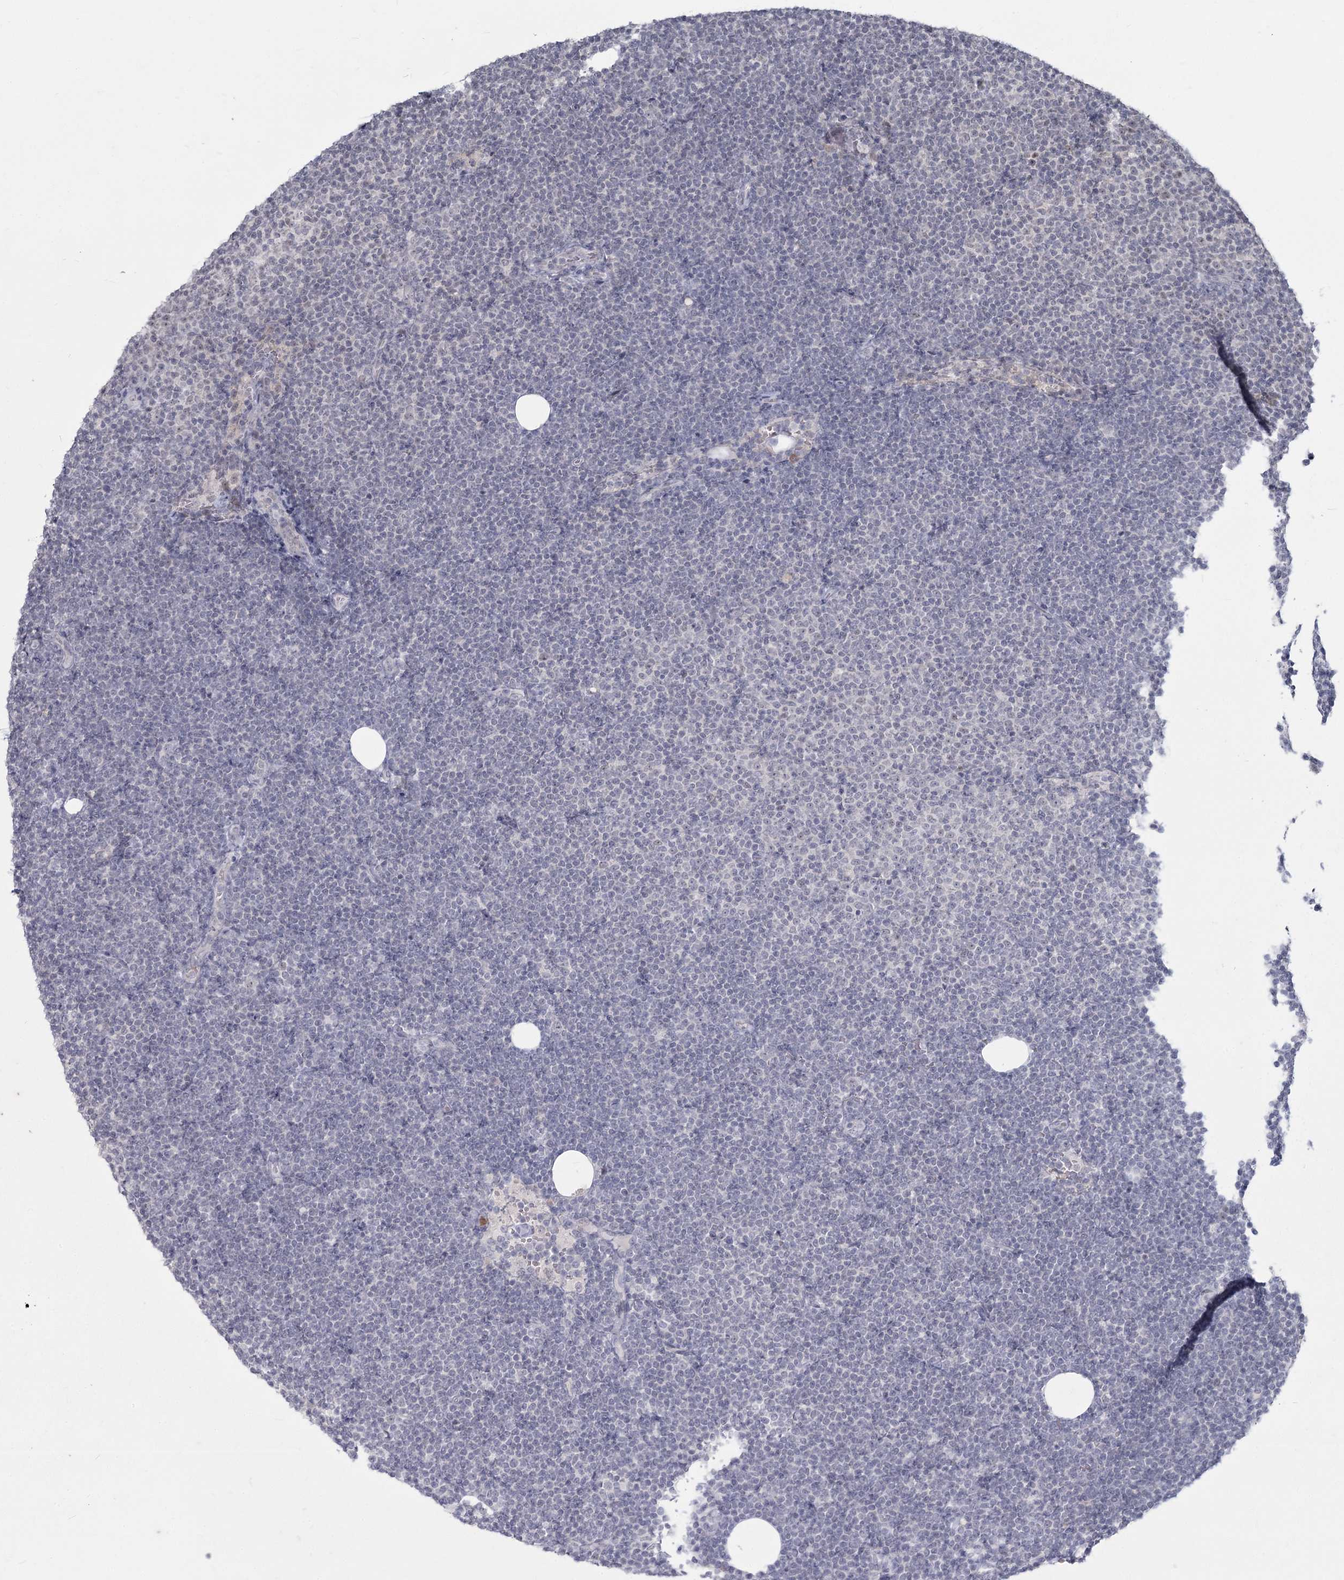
{"staining": {"intensity": "negative", "quantity": "none", "location": "none"}, "tissue": "lymphoma", "cell_type": "Tumor cells", "image_type": "cancer", "snomed": [{"axis": "morphology", "description": "Malignant lymphoma, non-Hodgkin's type, Low grade"}, {"axis": "topography", "description": "Lymph node"}], "caption": "Tumor cells show no significant positivity in lymphoma.", "gene": "LY6G5C", "patient": {"sex": "female", "age": 53}}